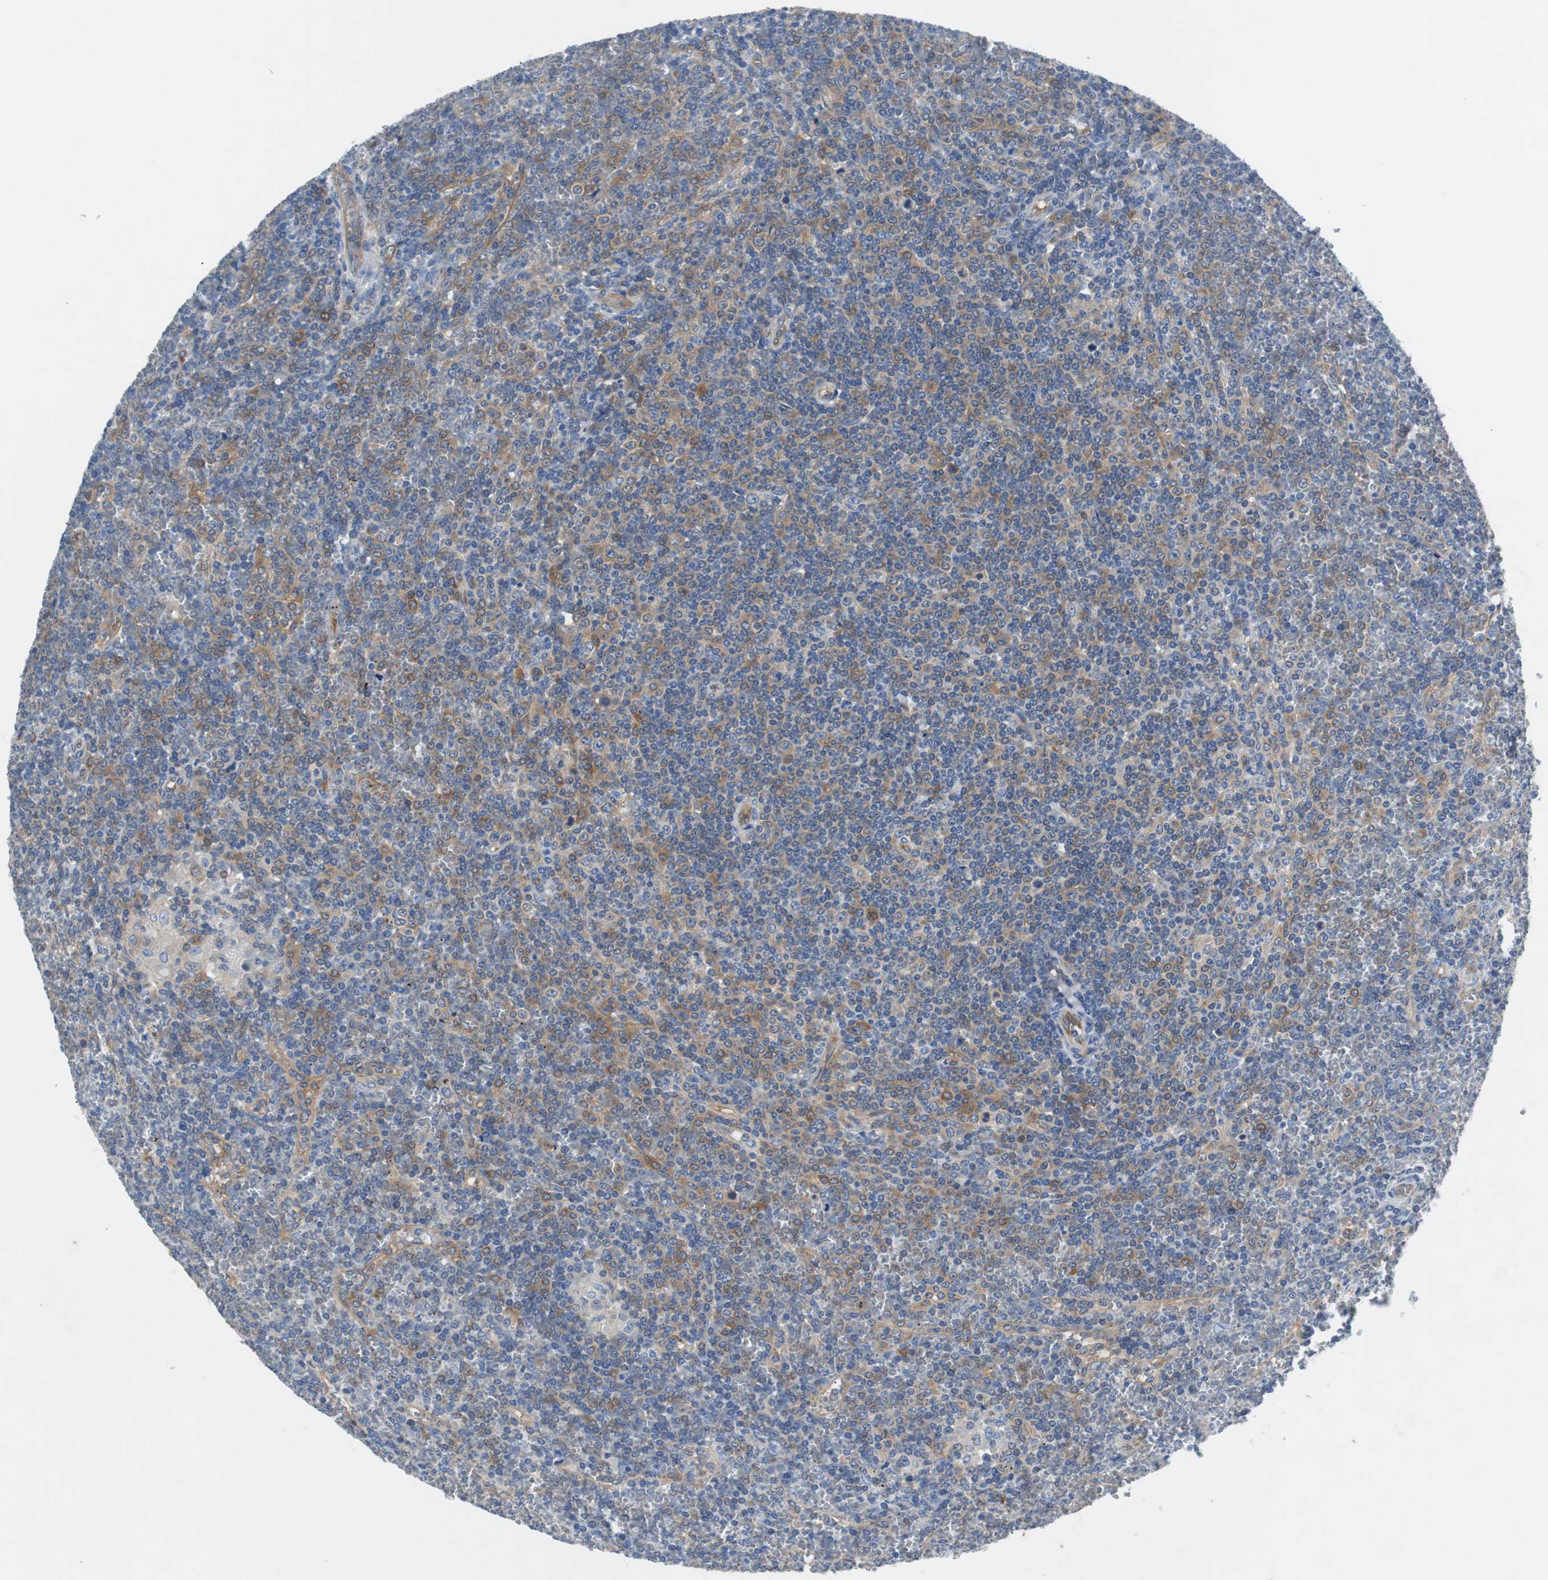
{"staining": {"intensity": "weak", "quantity": "25%-75%", "location": "cytoplasmic/membranous"}, "tissue": "lymphoma", "cell_type": "Tumor cells", "image_type": "cancer", "snomed": [{"axis": "morphology", "description": "Malignant lymphoma, non-Hodgkin's type, Low grade"}, {"axis": "topography", "description": "Spleen"}], "caption": "Protein analysis of lymphoma tissue displays weak cytoplasmic/membranous positivity in approximately 25%-75% of tumor cells. (Brightfield microscopy of DAB IHC at high magnification).", "gene": "EEF2K", "patient": {"sex": "female", "age": 19}}